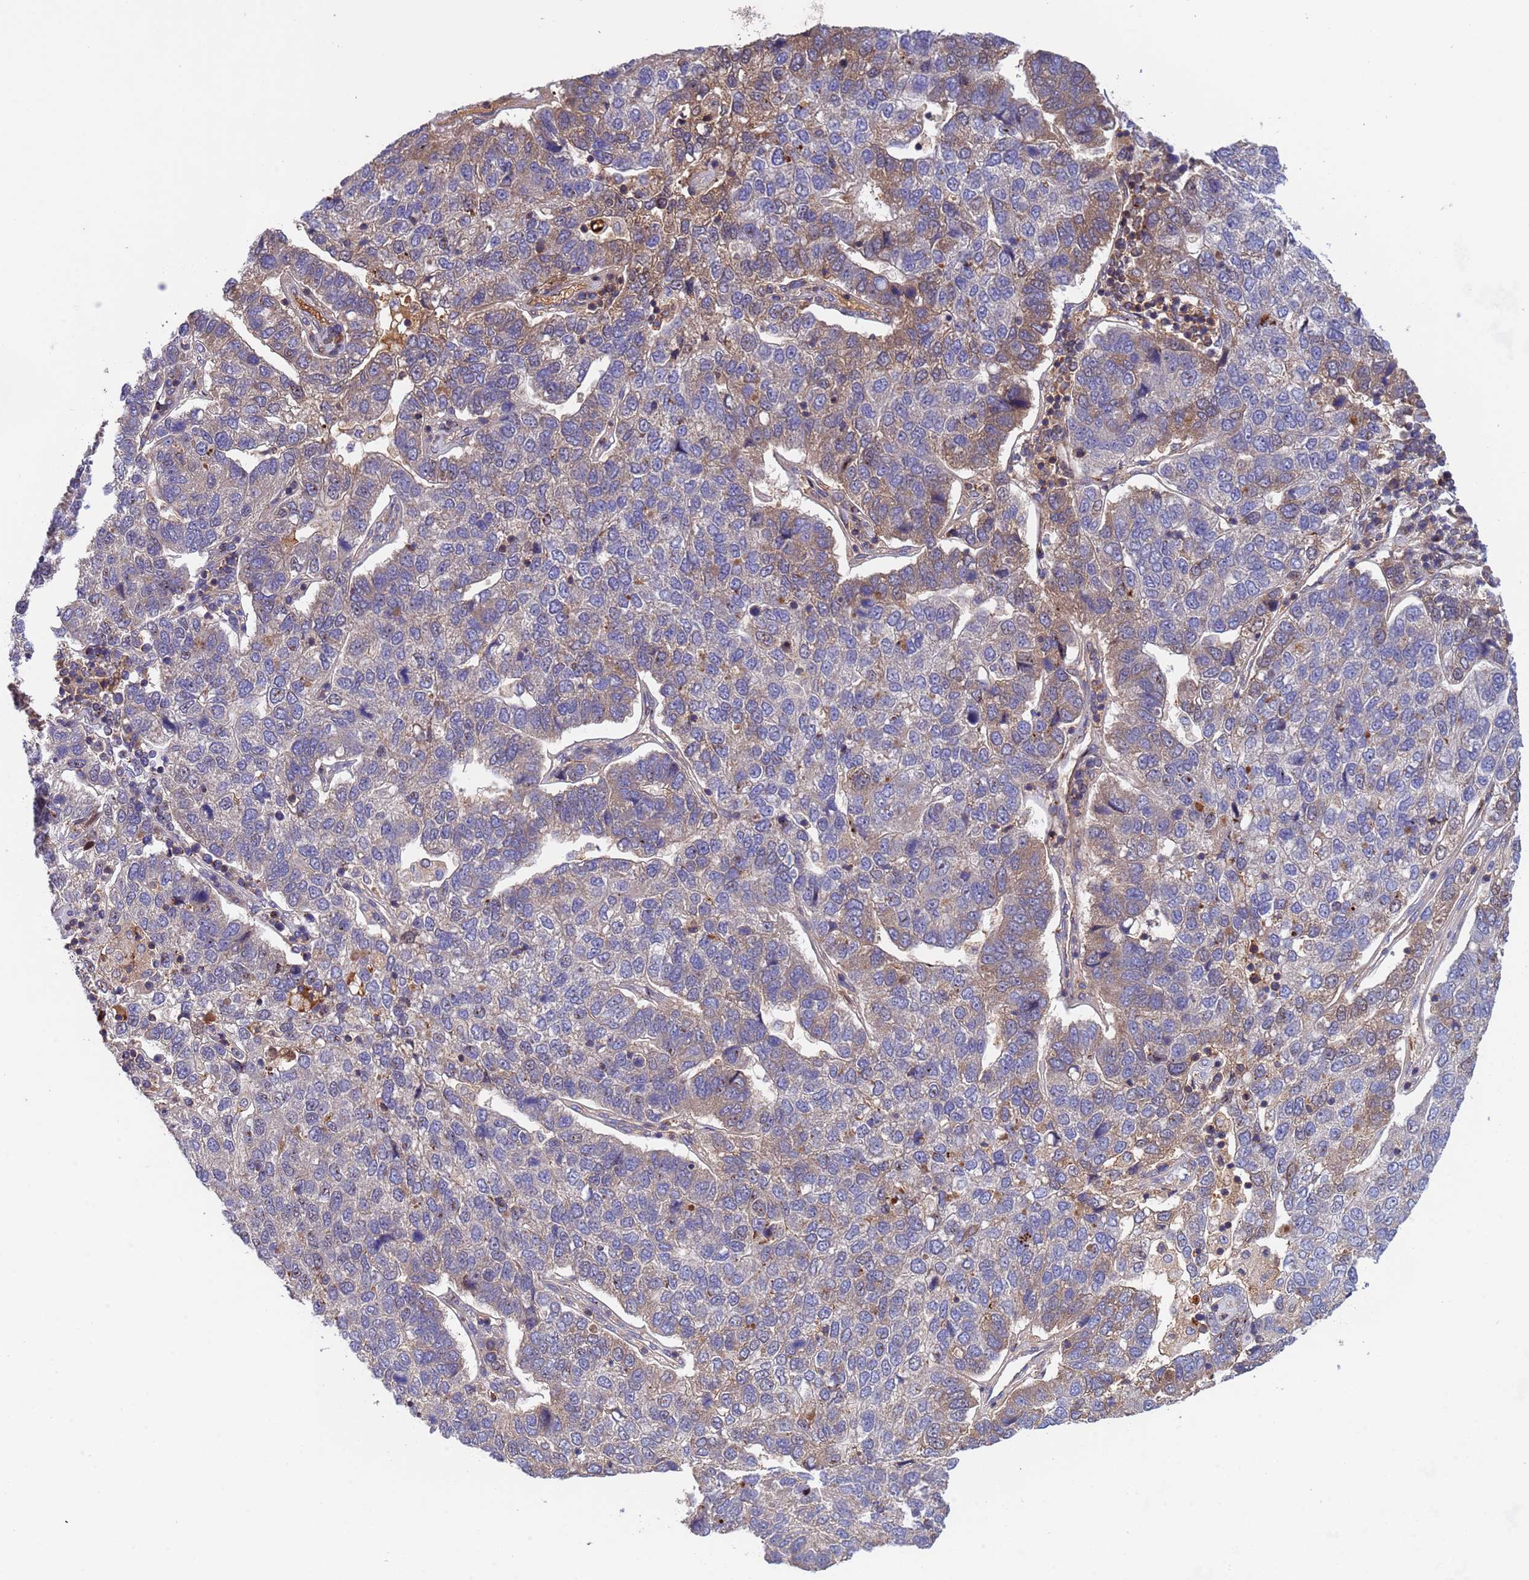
{"staining": {"intensity": "weak", "quantity": "<25%", "location": "cytoplasmic/membranous"}, "tissue": "pancreatic cancer", "cell_type": "Tumor cells", "image_type": "cancer", "snomed": [{"axis": "morphology", "description": "Adenocarcinoma, NOS"}, {"axis": "topography", "description": "Pancreas"}], "caption": "Immunohistochemistry of human pancreatic cancer (adenocarcinoma) exhibits no positivity in tumor cells. Nuclei are stained in blue.", "gene": "PARP16", "patient": {"sex": "female", "age": 61}}